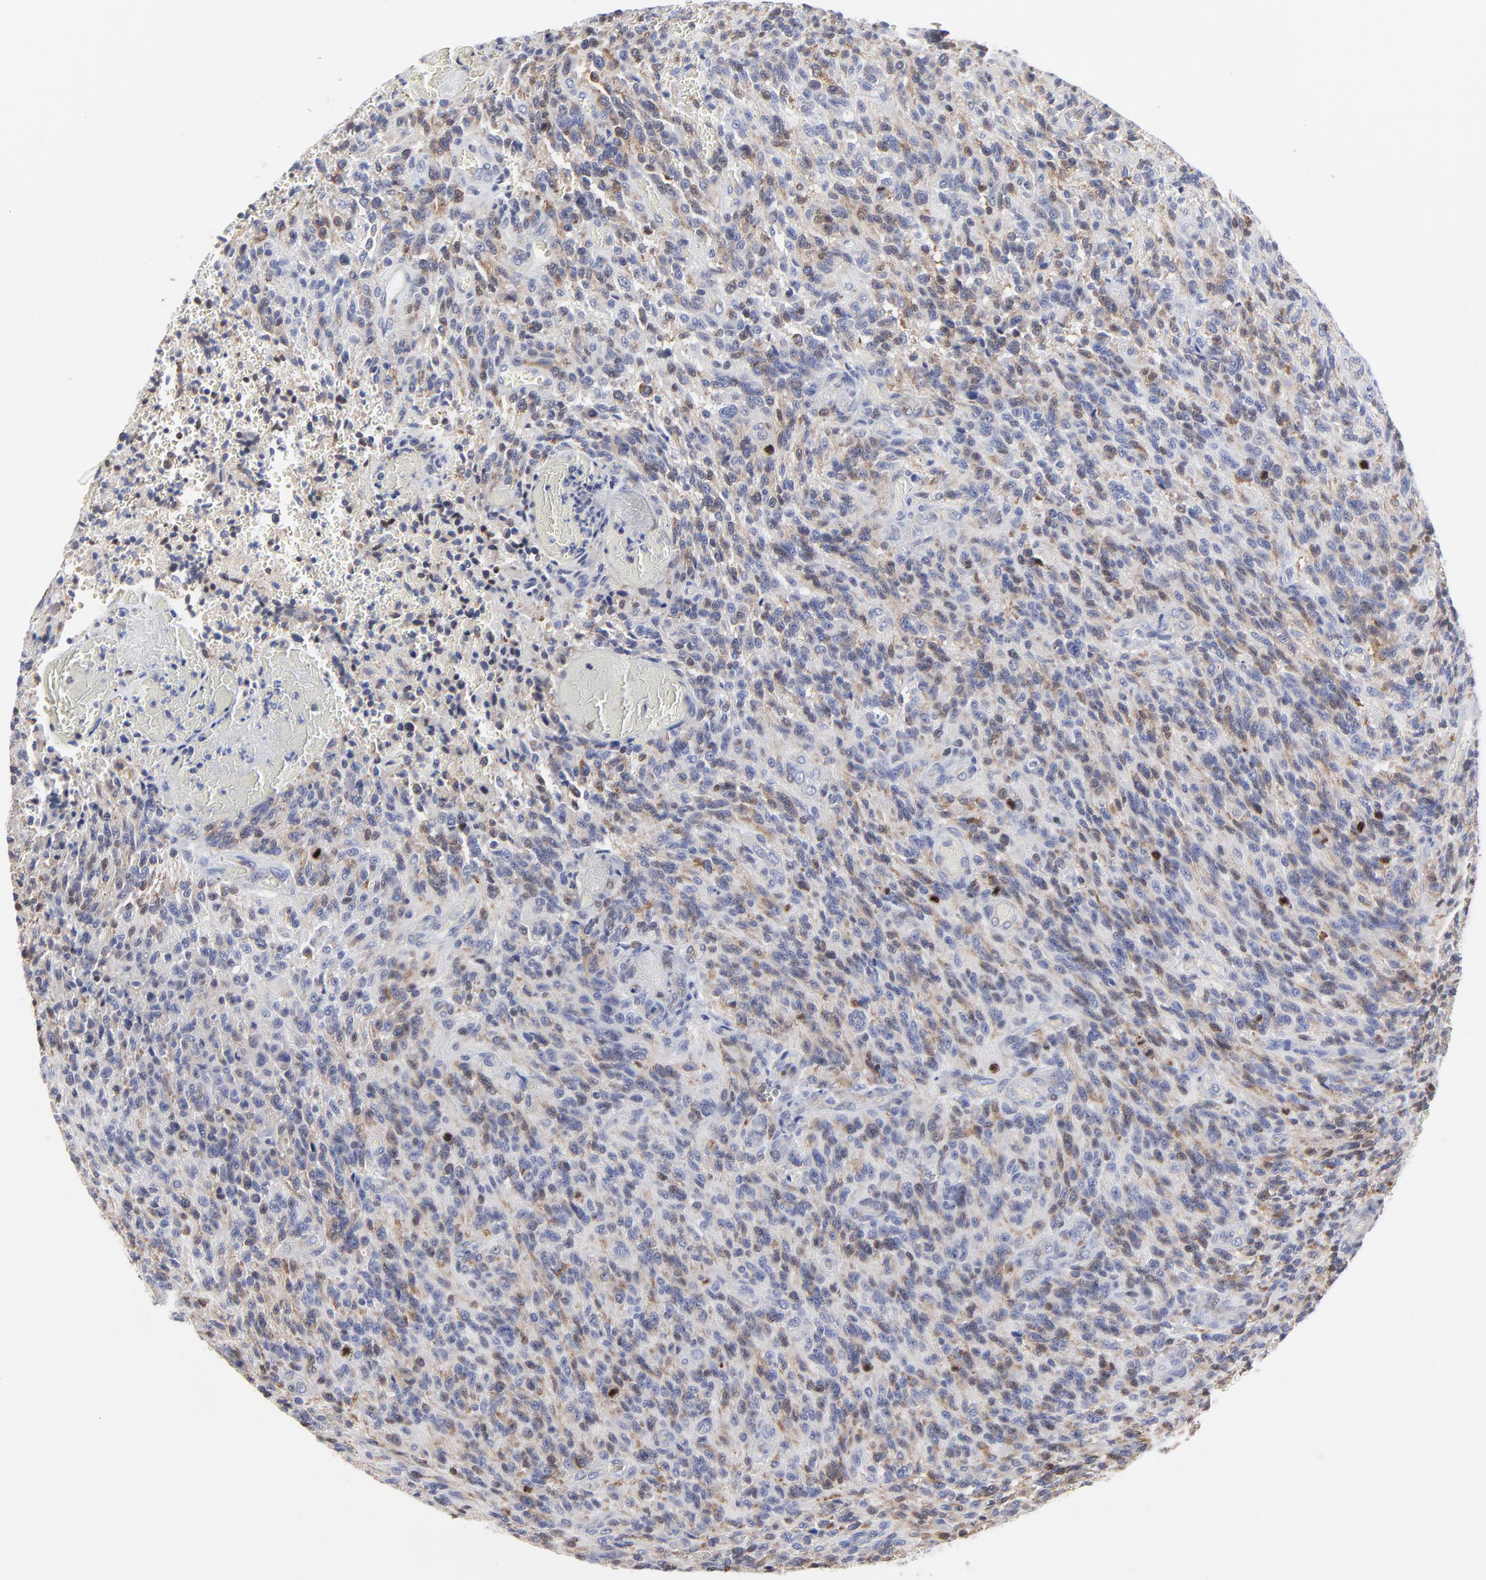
{"staining": {"intensity": "weak", "quantity": "<25%", "location": "cytoplasmic/membranous"}, "tissue": "glioma", "cell_type": "Tumor cells", "image_type": "cancer", "snomed": [{"axis": "morphology", "description": "Glioma, malignant, Low grade"}, {"axis": "topography", "description": "Brain"}], "caption": "The immunohistochemistry photomicrograph has no significant staining in tumor cells of glioma tissue. (Stains: DAB IHC with hematoxylin counter stain, Microscopy: brightfield microscopy at high magnification).", "gene": "NCAPH", "patient": {"sex": "female", "age": 36}}